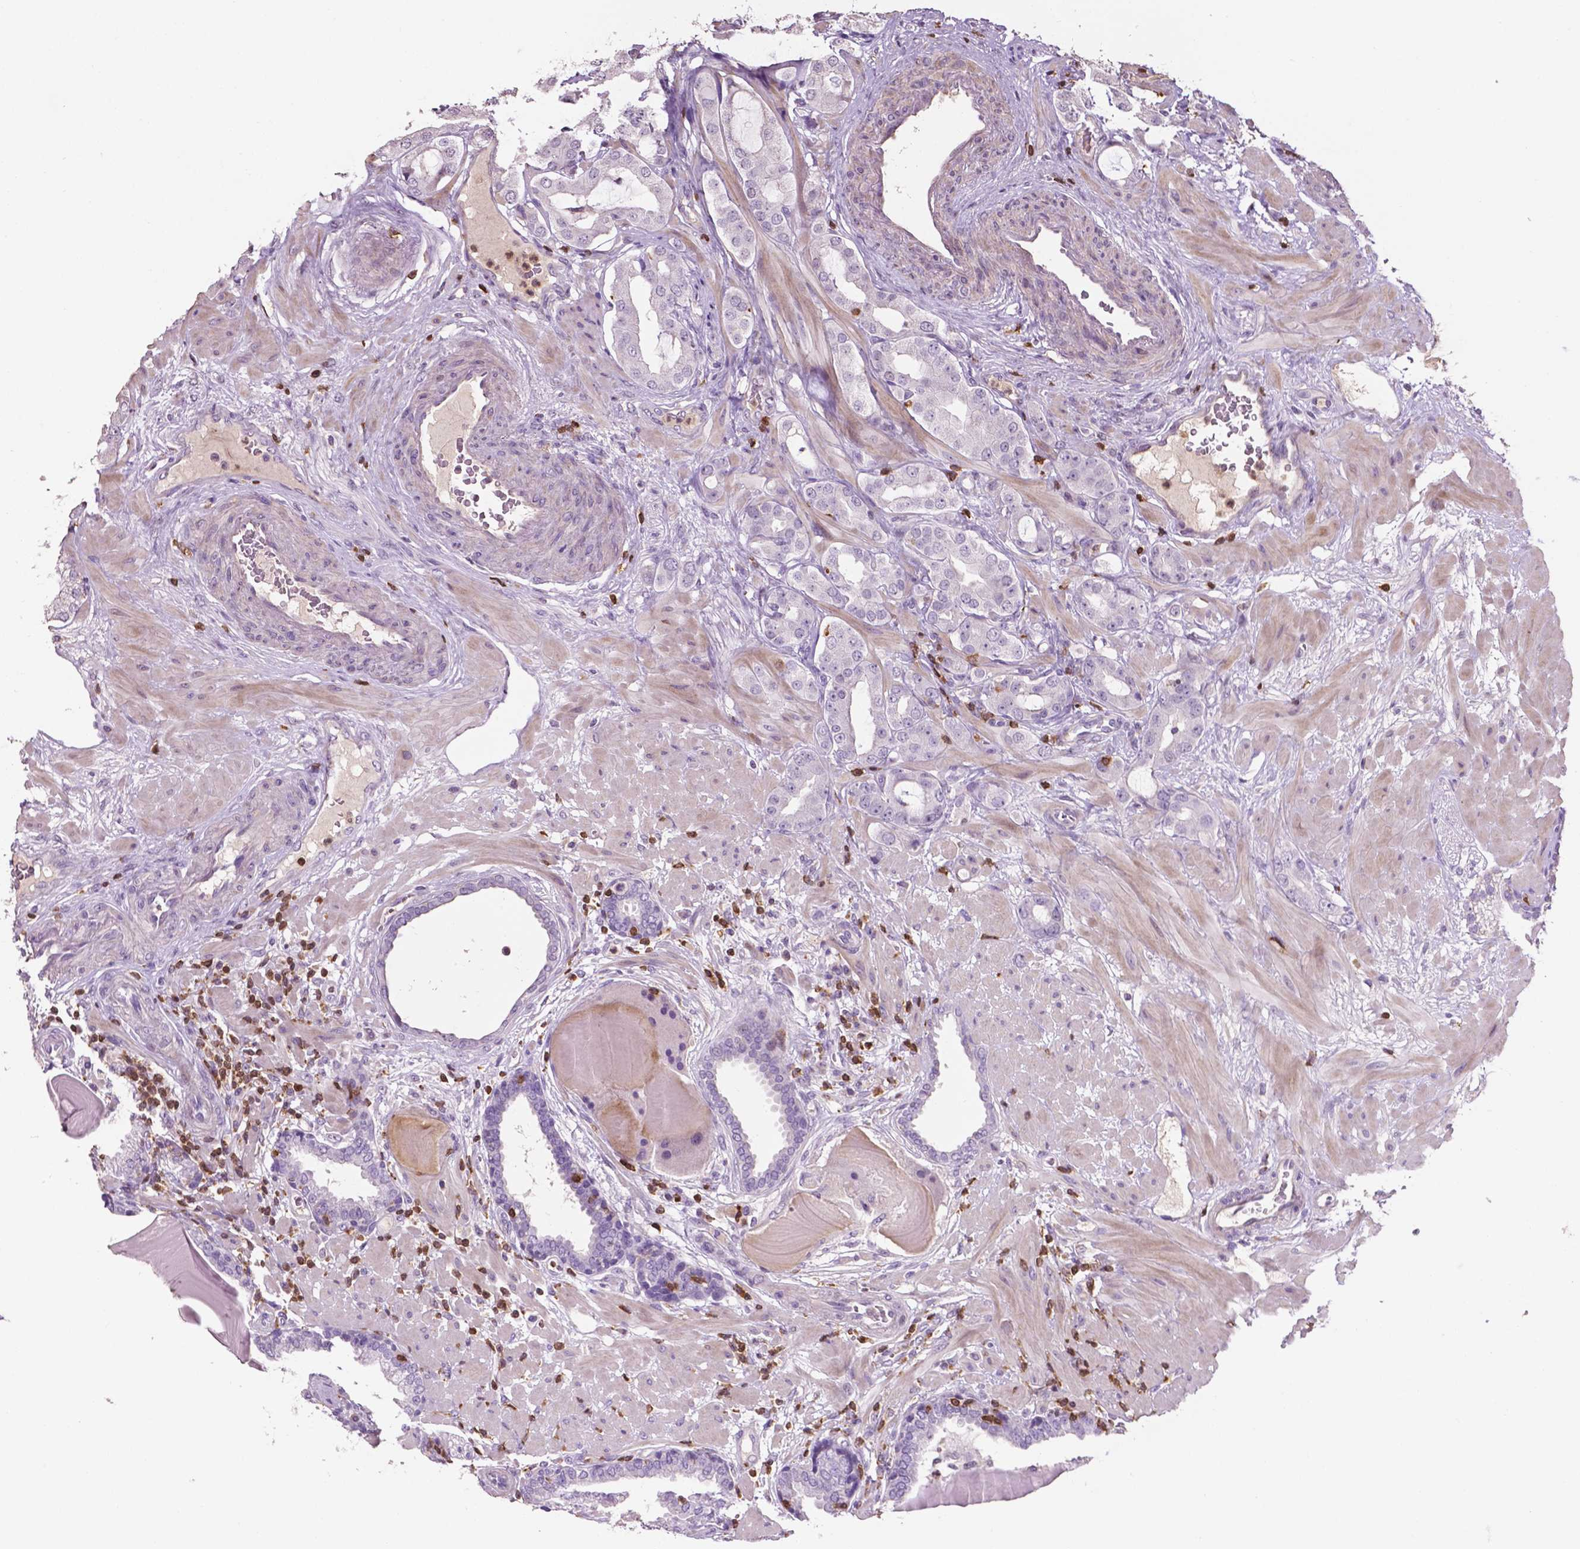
{"staining": {"intensity": "negative", "quantity": "none", "location": "none"}, "tissue": "prostate cancer", "cell_type": "Tumor cells", "image_type": "cancer", "snomed": [{"axis": "morphology", "description": "Adenocarcinoma, Low grade"}, {"axis": "topography", "description": "Prostate"}], "caption": "High power microscopy photomicrograph of an immunohistochemistry photomicrograph of prostate adenocarcinoma (low-grade), revealing no significant positivity in tumor cells. (Immunohistochemistry, brightfield microscopy, high magnification).", "gene": "TBC1D10C", "patient": {"sex": "male", "age": 57}}